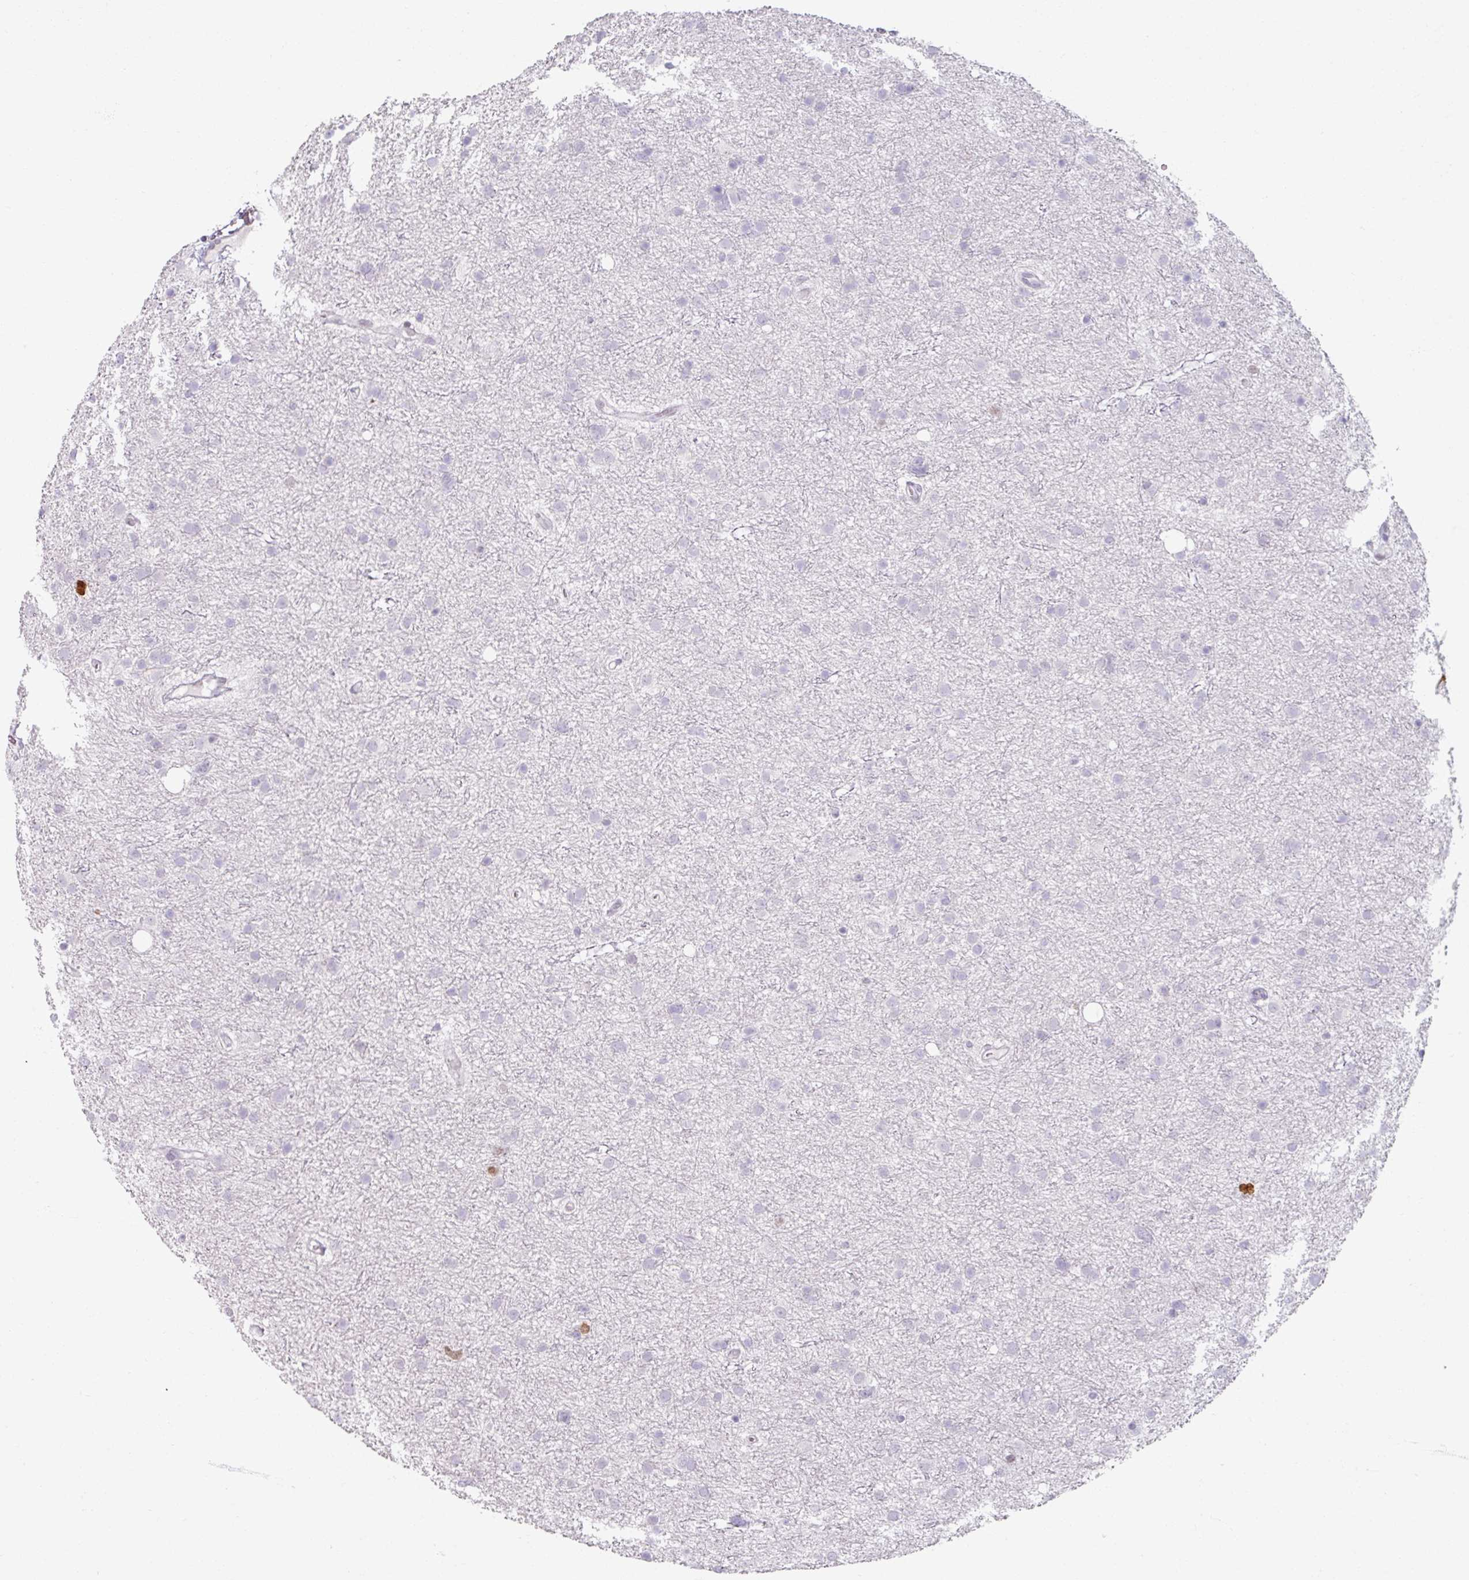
{"staining": {"intensity": "negative", "quantity": "none", "location": "none"}, "tissue": "glioma", "cell_type": "Tumor cells", "image_type": "cancer", "snomed": [{"axis": "morphology", "description": "Glioma, malignant, Low grade"}, {"axis": "topography", "description": "Cerebral cortex"}], "caption": "Protein analysis of malignant low-grade glioma exhibits no significant expression in tumor cells.", "gene": "ATAD2", "patient": {"sex": "female", "age": 39}}